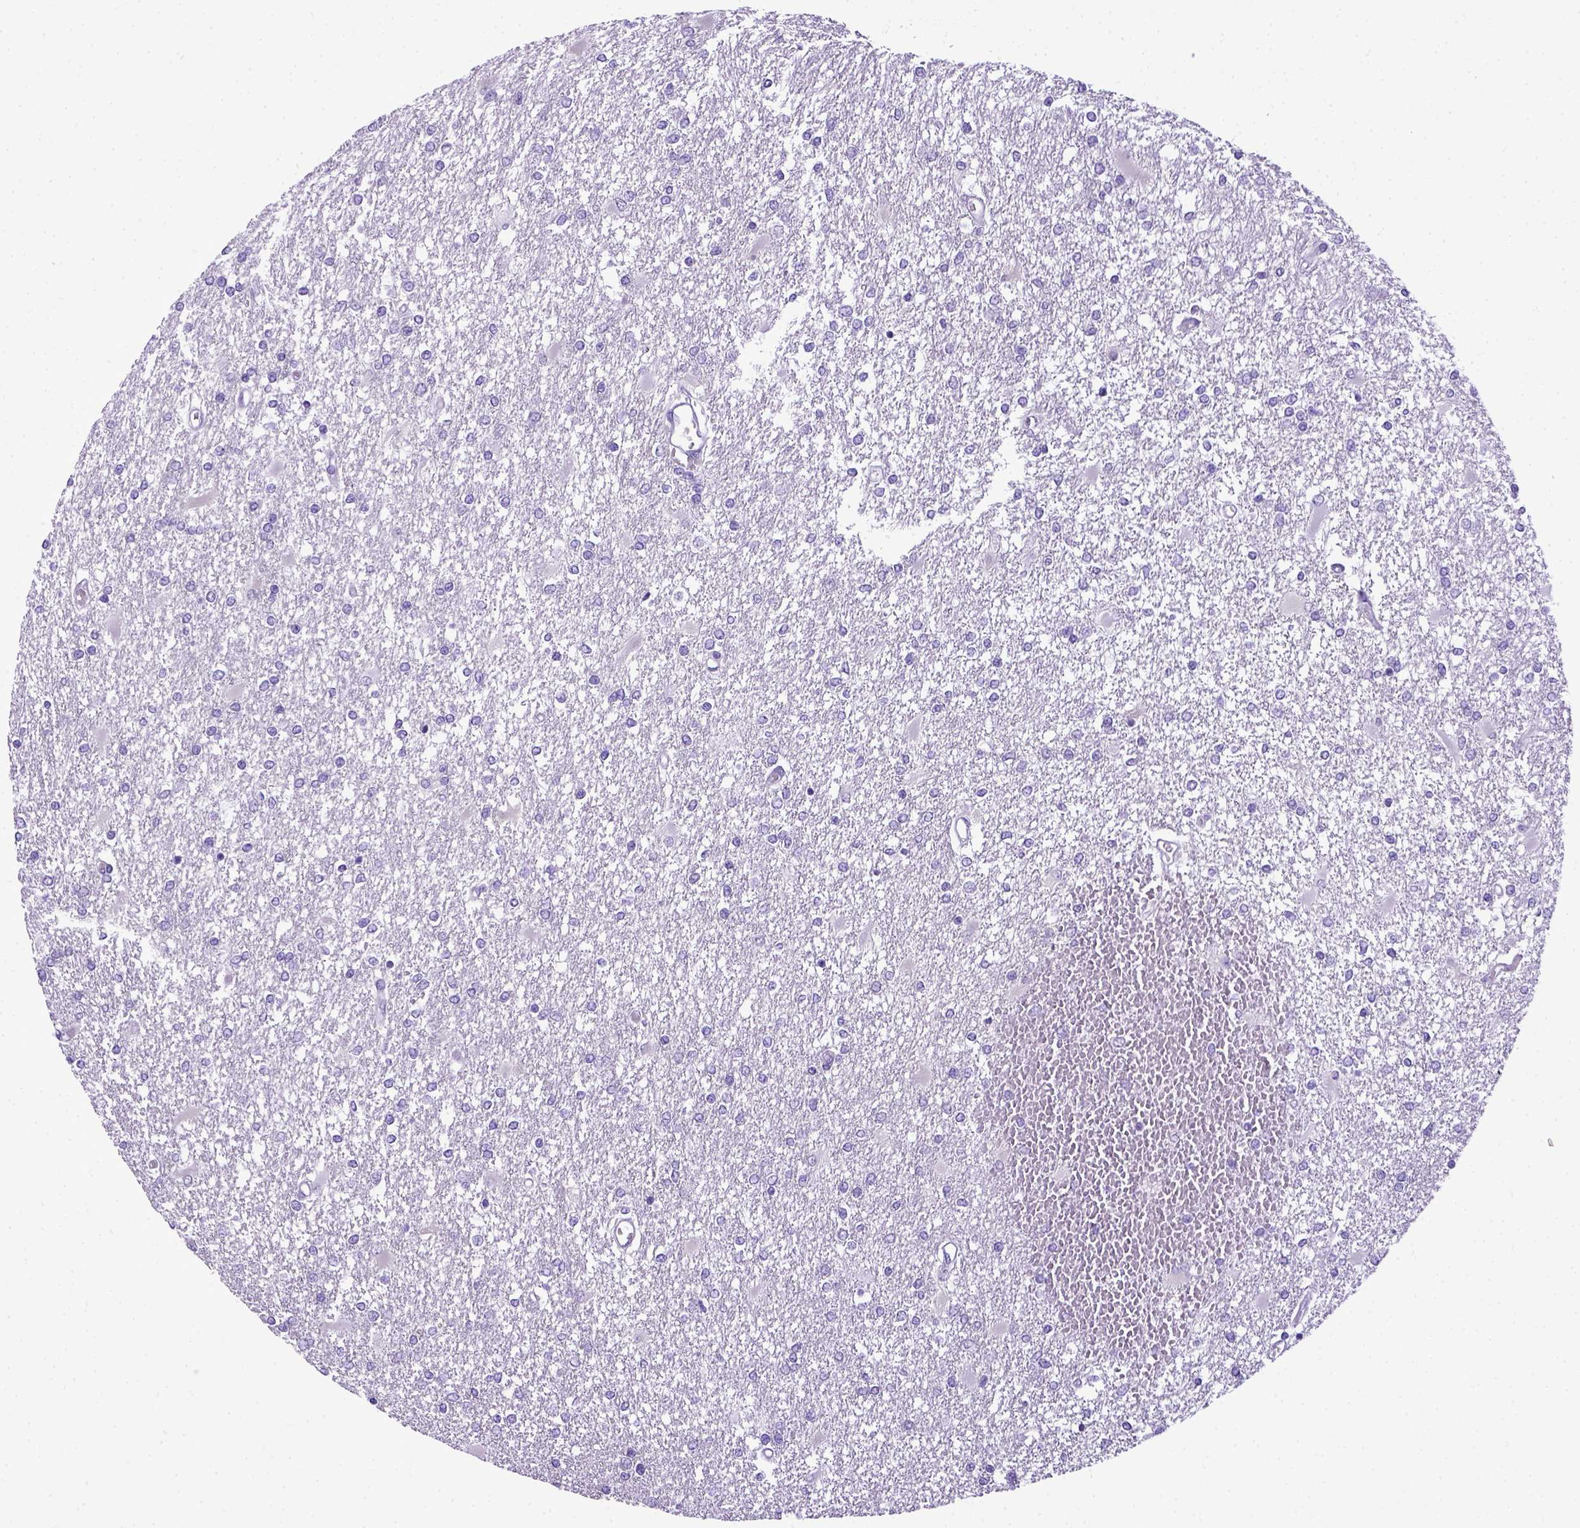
{"staining": {"intensity": "negative", "quantity": "none", "location": "none"}, "tissue": "glioma", "cell_type": "Tumor cells", "image_type": "cancer", "snomed": [{"axis": "morphology", "description": "Glioma, malignant, High grade"}, {"axis": "topography", "description": "Cerebral cortex"}], "caption": "The histopathology image displays no significant positivity in tumor cells of malignant high-grade glioma.", "gene": "ITIH4", "patient": {"sex": "male", "age": 79}}